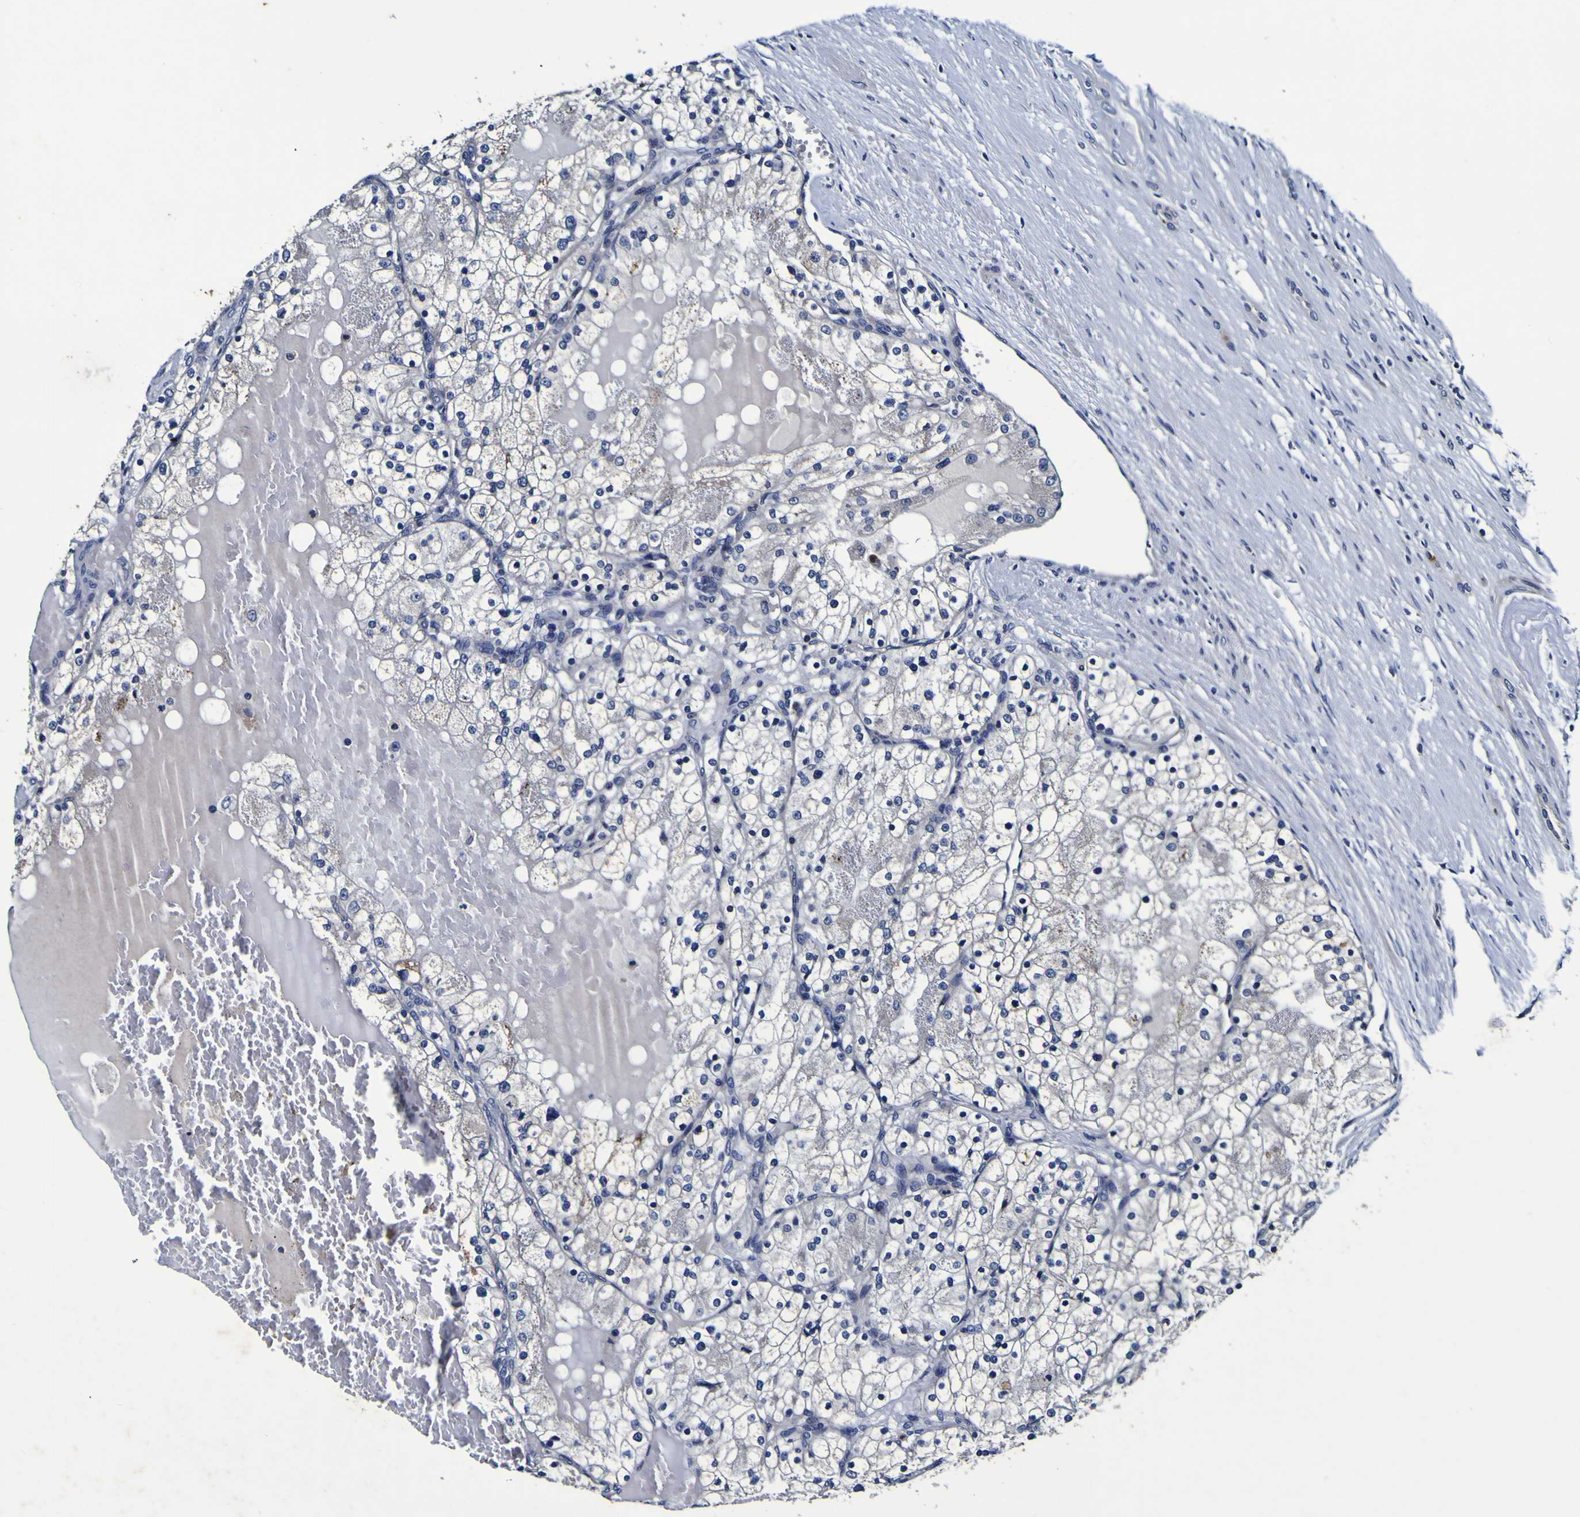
{"staining": {"intensity": "negative", "quantity": "none", "location": "none"}, "tissue": "renal cancer", "cell_type": "Tumor cells", "image_type": "cancer", "snomed": [{"axis": "morphology", "description": "Adenocarcinoma, NOS"}, {"axis": "topography", "description": "Kidney"}], "caption": "There is no significant expression in tumor cells of renal cancer (adenocarcinoma).", "gene": "PANK4", "patient": {"sex": "male", "age": 68}}